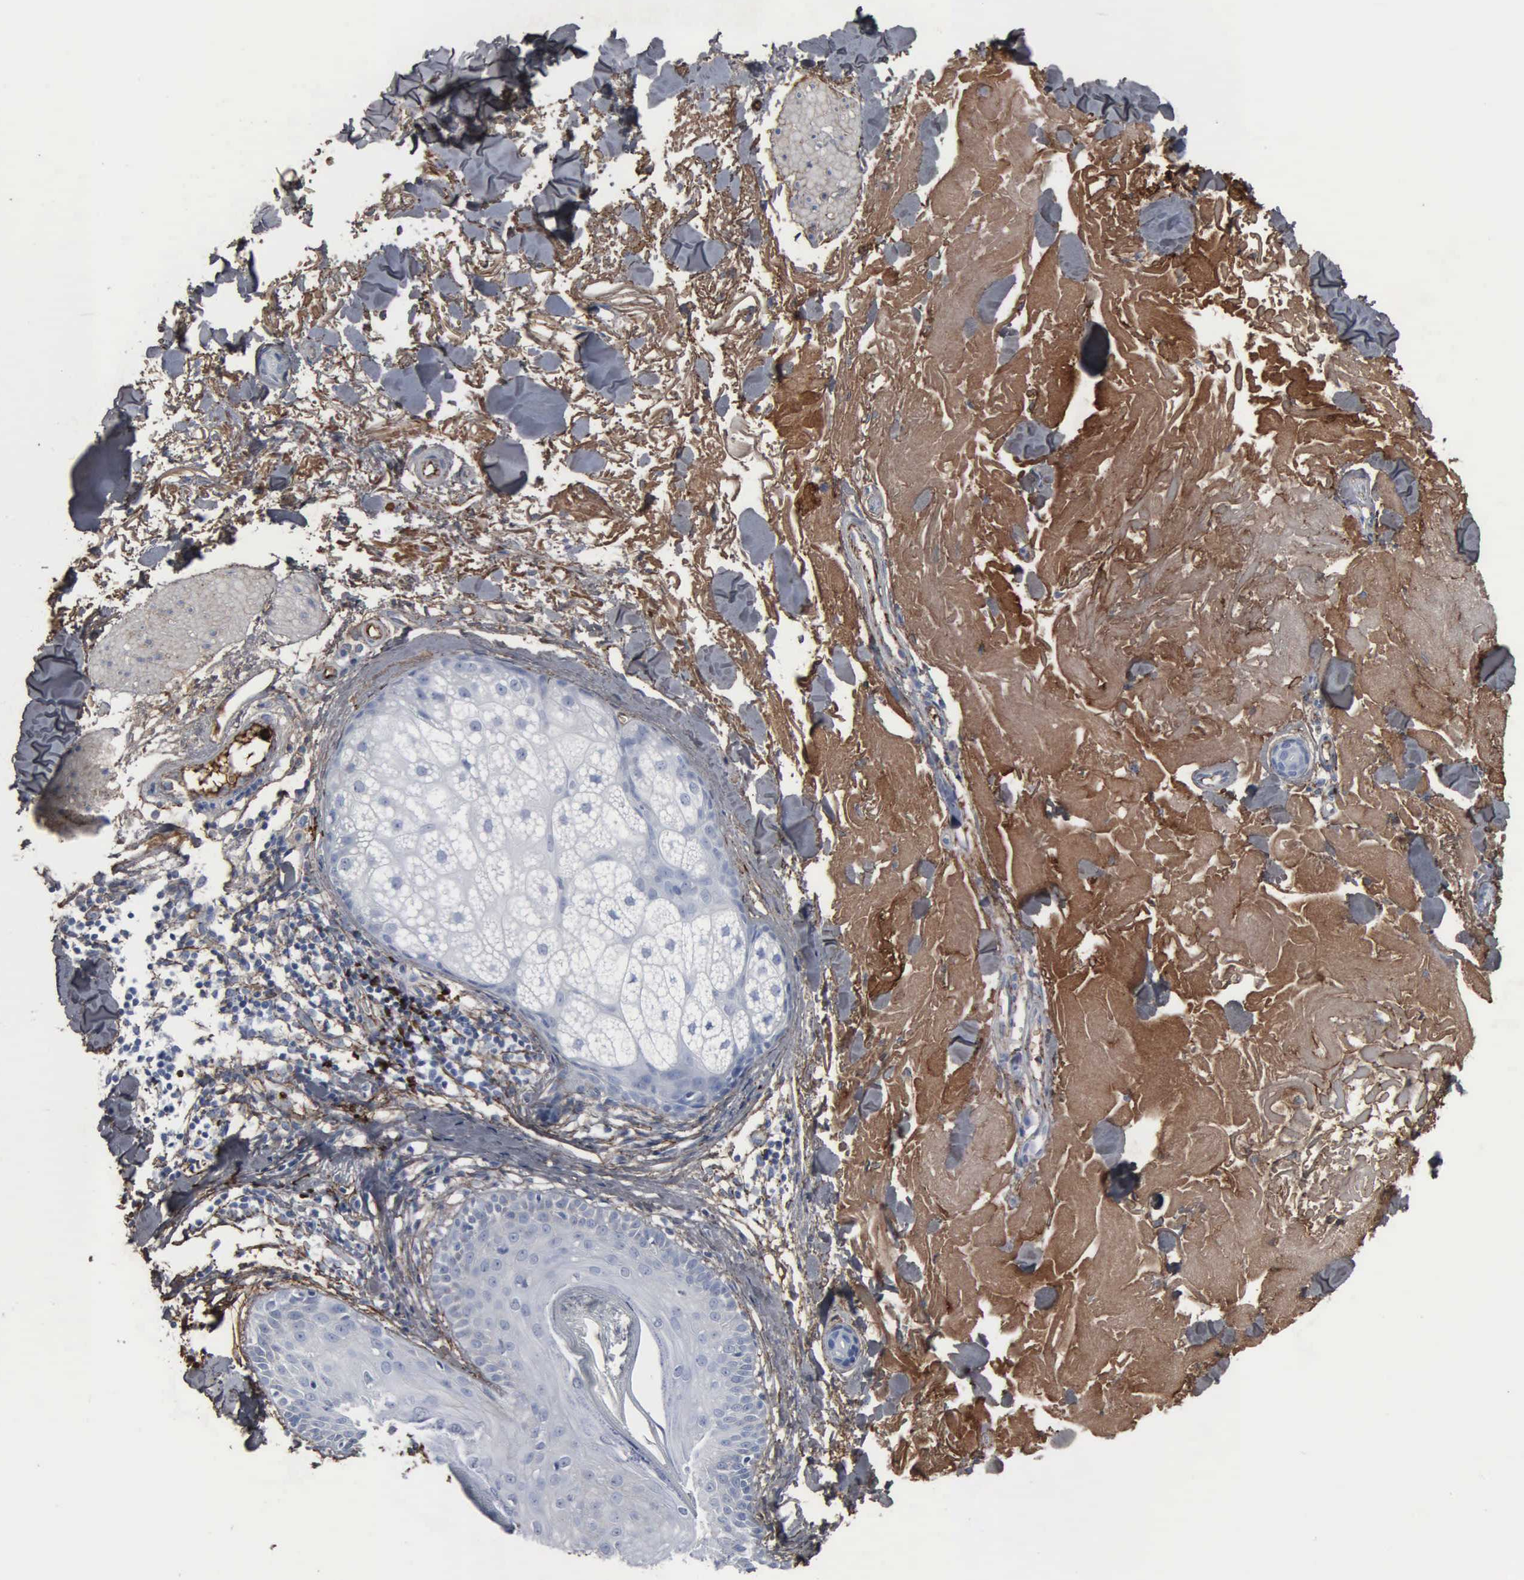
{"staining": {"intensity": "moderate", "quantity": ">75%", "location": "cytoplasmic/membranous"}, "tissue": "skin", "cell_type": "Fibroblasts", "image_type": "normal", "snomed": [{"axis": "morphology", "description": "Normal tissue, NOS"}, {"axis": "topography", "description": "Skin"}], "caption": "Normal skin shows moderate cytoplasmic/membranous expression in about >75% of fibroblasts, visualized by immunohistochemistry.", "gene": "FN1", "patient": {"sex": "male", "age": 86}}